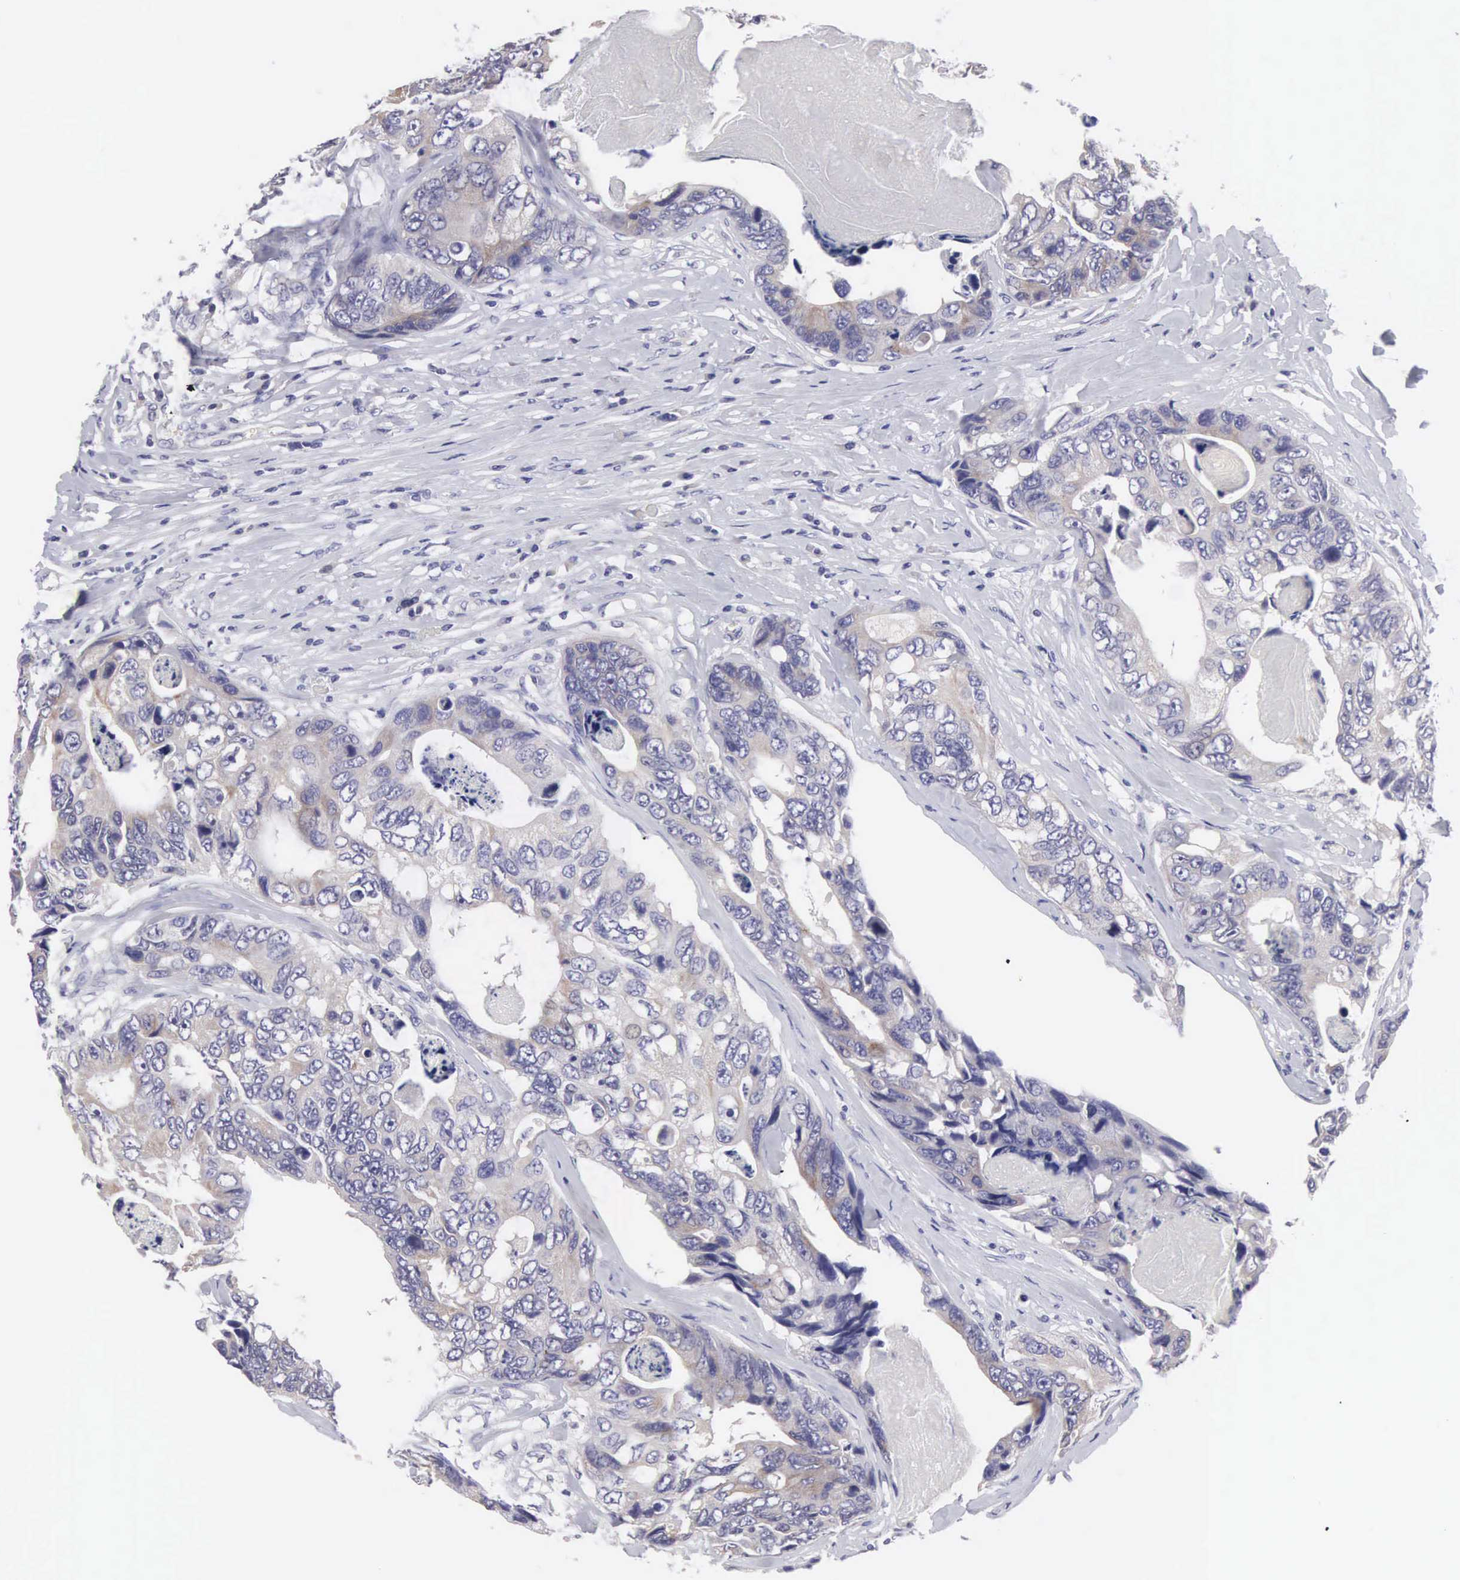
{"staining": {"intensity": "negative", "quantity": "none", "location": "none"}, "tissue": "colorectal cancer", "cell_type": "Tumor cells", "image_type": "cancer", "snomed": [{"axis": "morphology", "description": "Adenocarcinoma, NOS"}, {"axis": "topography", "description": "Colon"}], "caption": "Immunohistochemistry photomicrograph of colorectal adenocarcinoma stained for a protein (brown), which exhibits no staining in tumor cells.", "gene": "SLITRK4", "patient": {"sex": "female", "age": 86}}